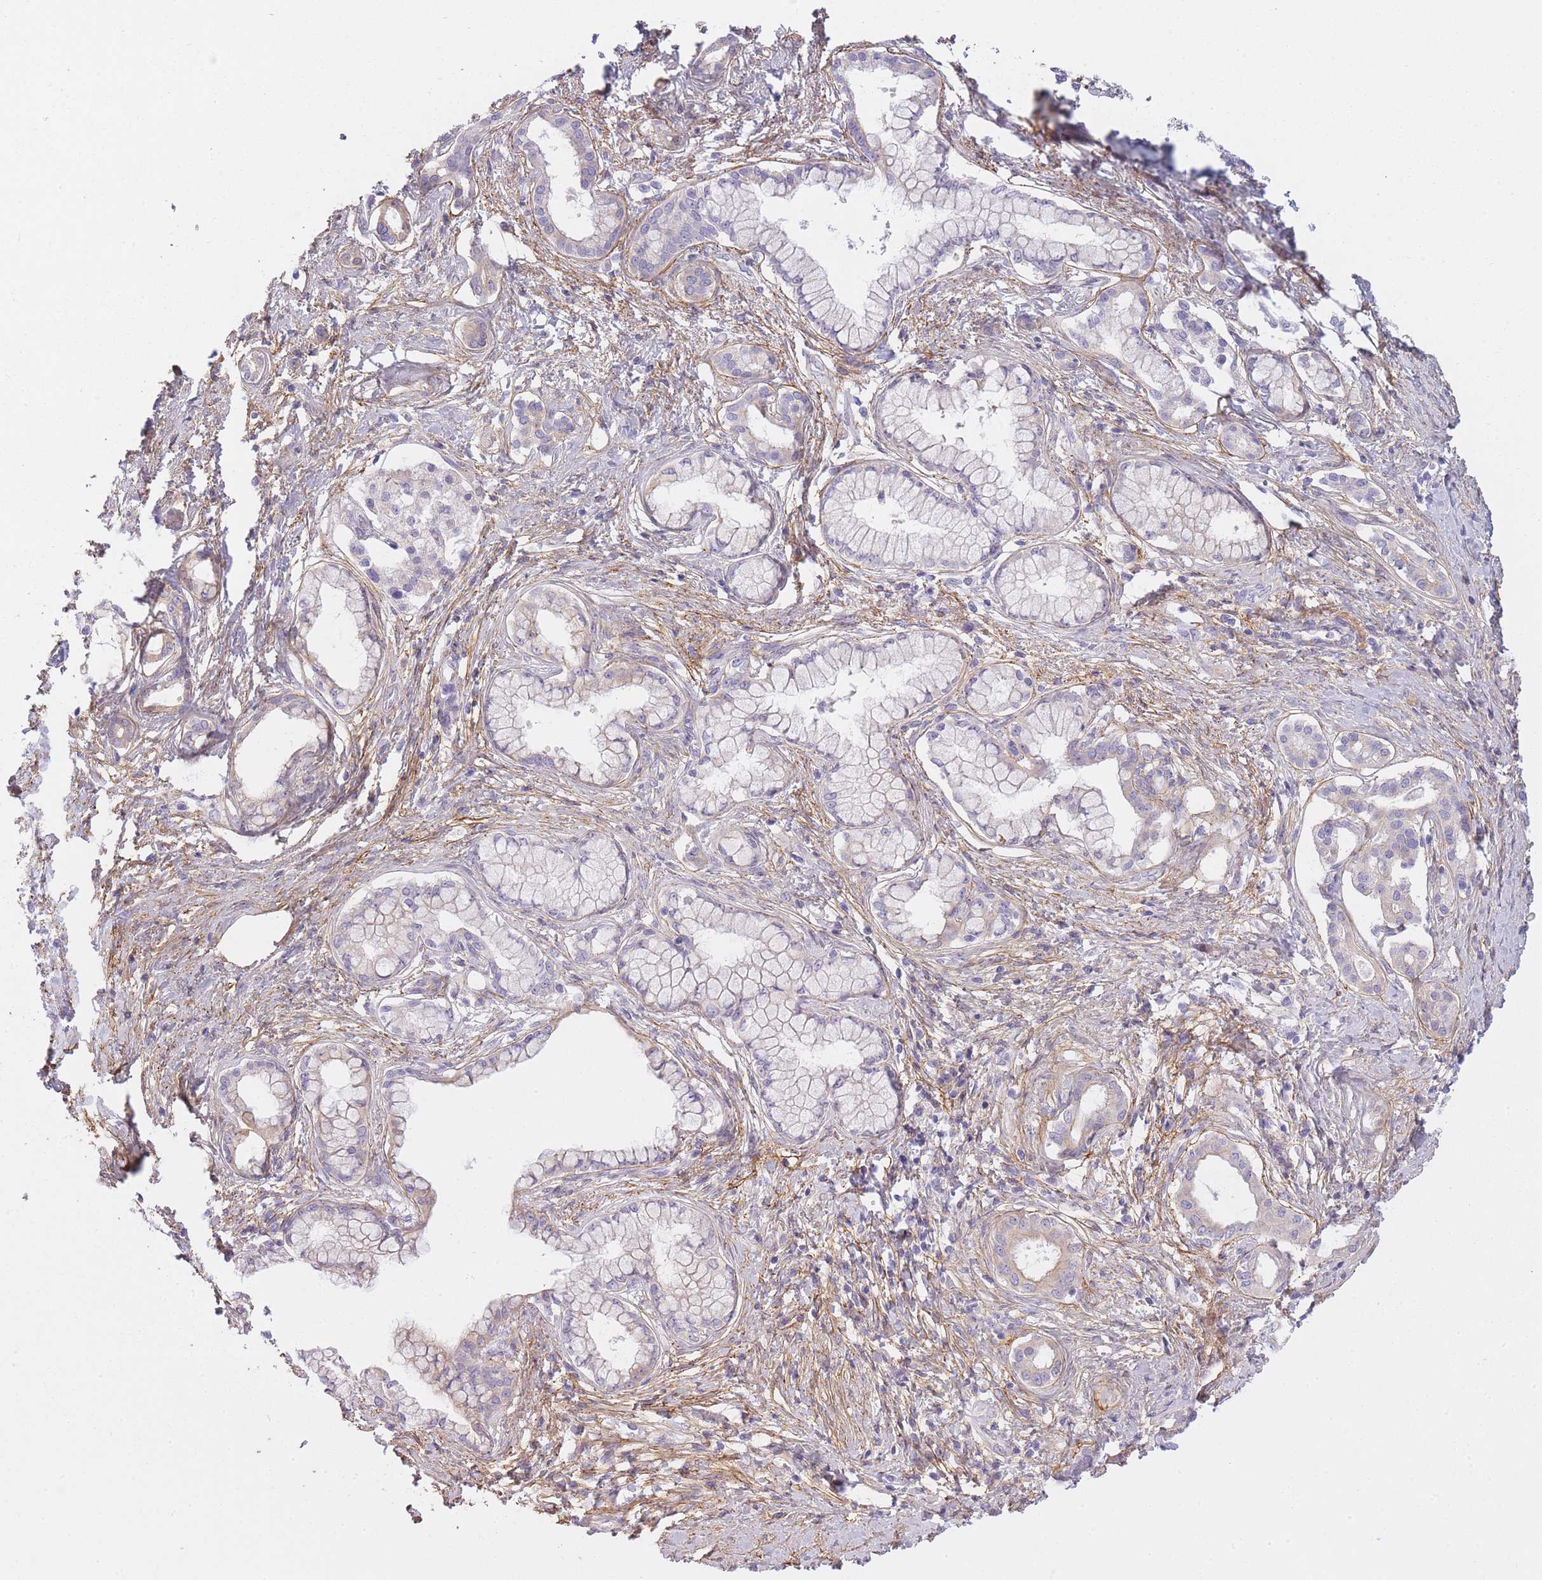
{"staining": {"intensity": "negative", "quantity": "none", "location": "none"}, "tissue": "pancreatic cancer", "cell_type": "Tumor cells", "image_type": "cancer", "snomed": [{"axis": "morphology", "description": "Adenocarcinoma, NOS"}, {"axis": "topography", "description": "Pancreas"}], "caption": "The image demonstrates no staining of tumor cells in pancreatic cancer (adenocarcinoma).", "gene": "AP3M2", "patient": {"sex": "male", "age": 70}}